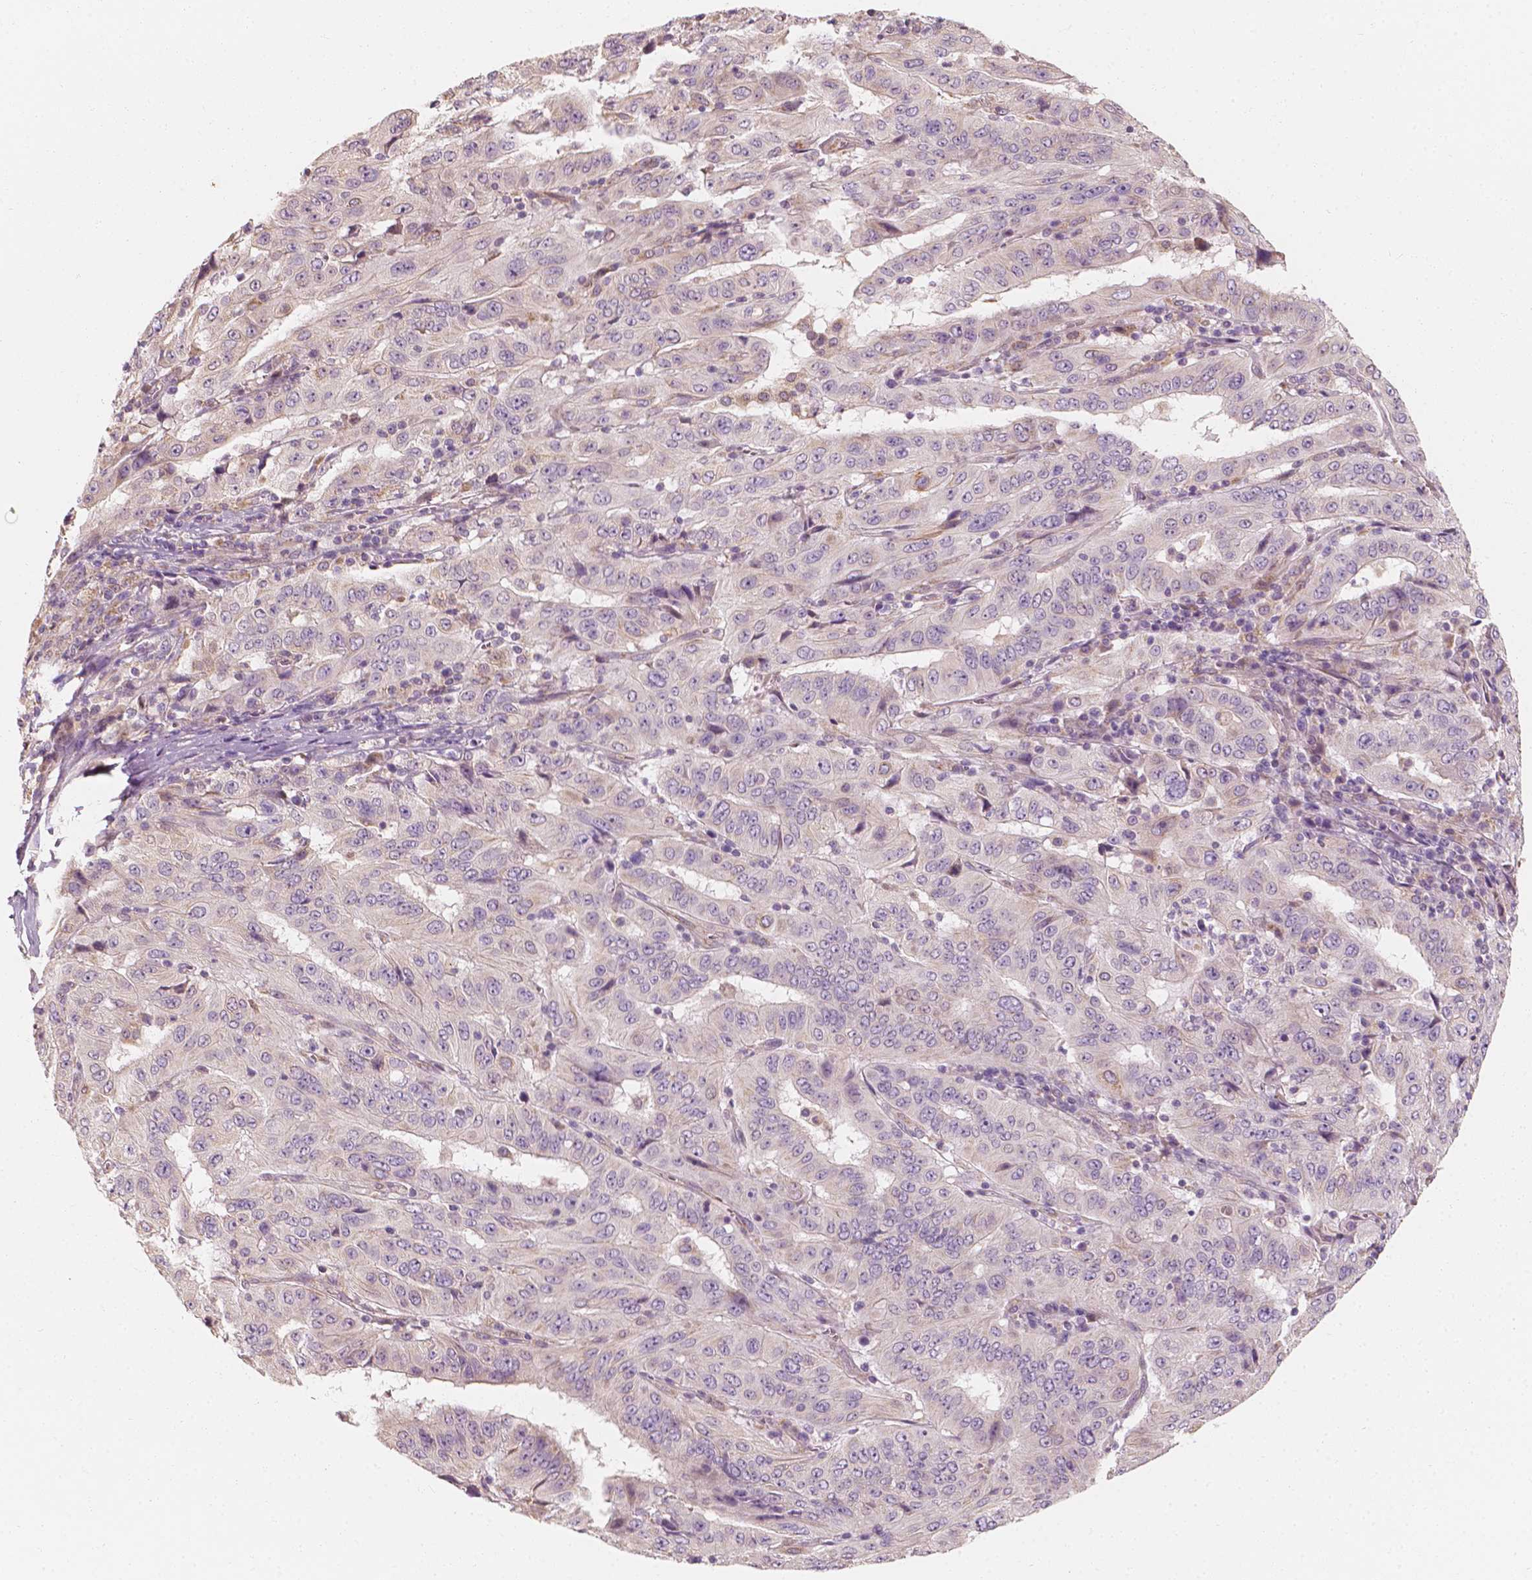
{"staining": {"intensity": "negative", "quantity": "none", "location": "none"}, "tissue": "pancreatic cancer", "cell_type": "Tumor cells", "image_type": "cancer", "snomed": [{"axis": "morphology", "description": "Adenocarcinoma, NOS"}, {"axis": "topography", "description": "Pancreas"}], "caption": "A histopathology image of adenocarcinoma (pancreatic) stained for a protein exhibits no brown staining in tumor cells. (IHC, brightfield microscopy, high magnification).", "gene": "SHPK", "patient": {"sex": "male", "age": 63}}